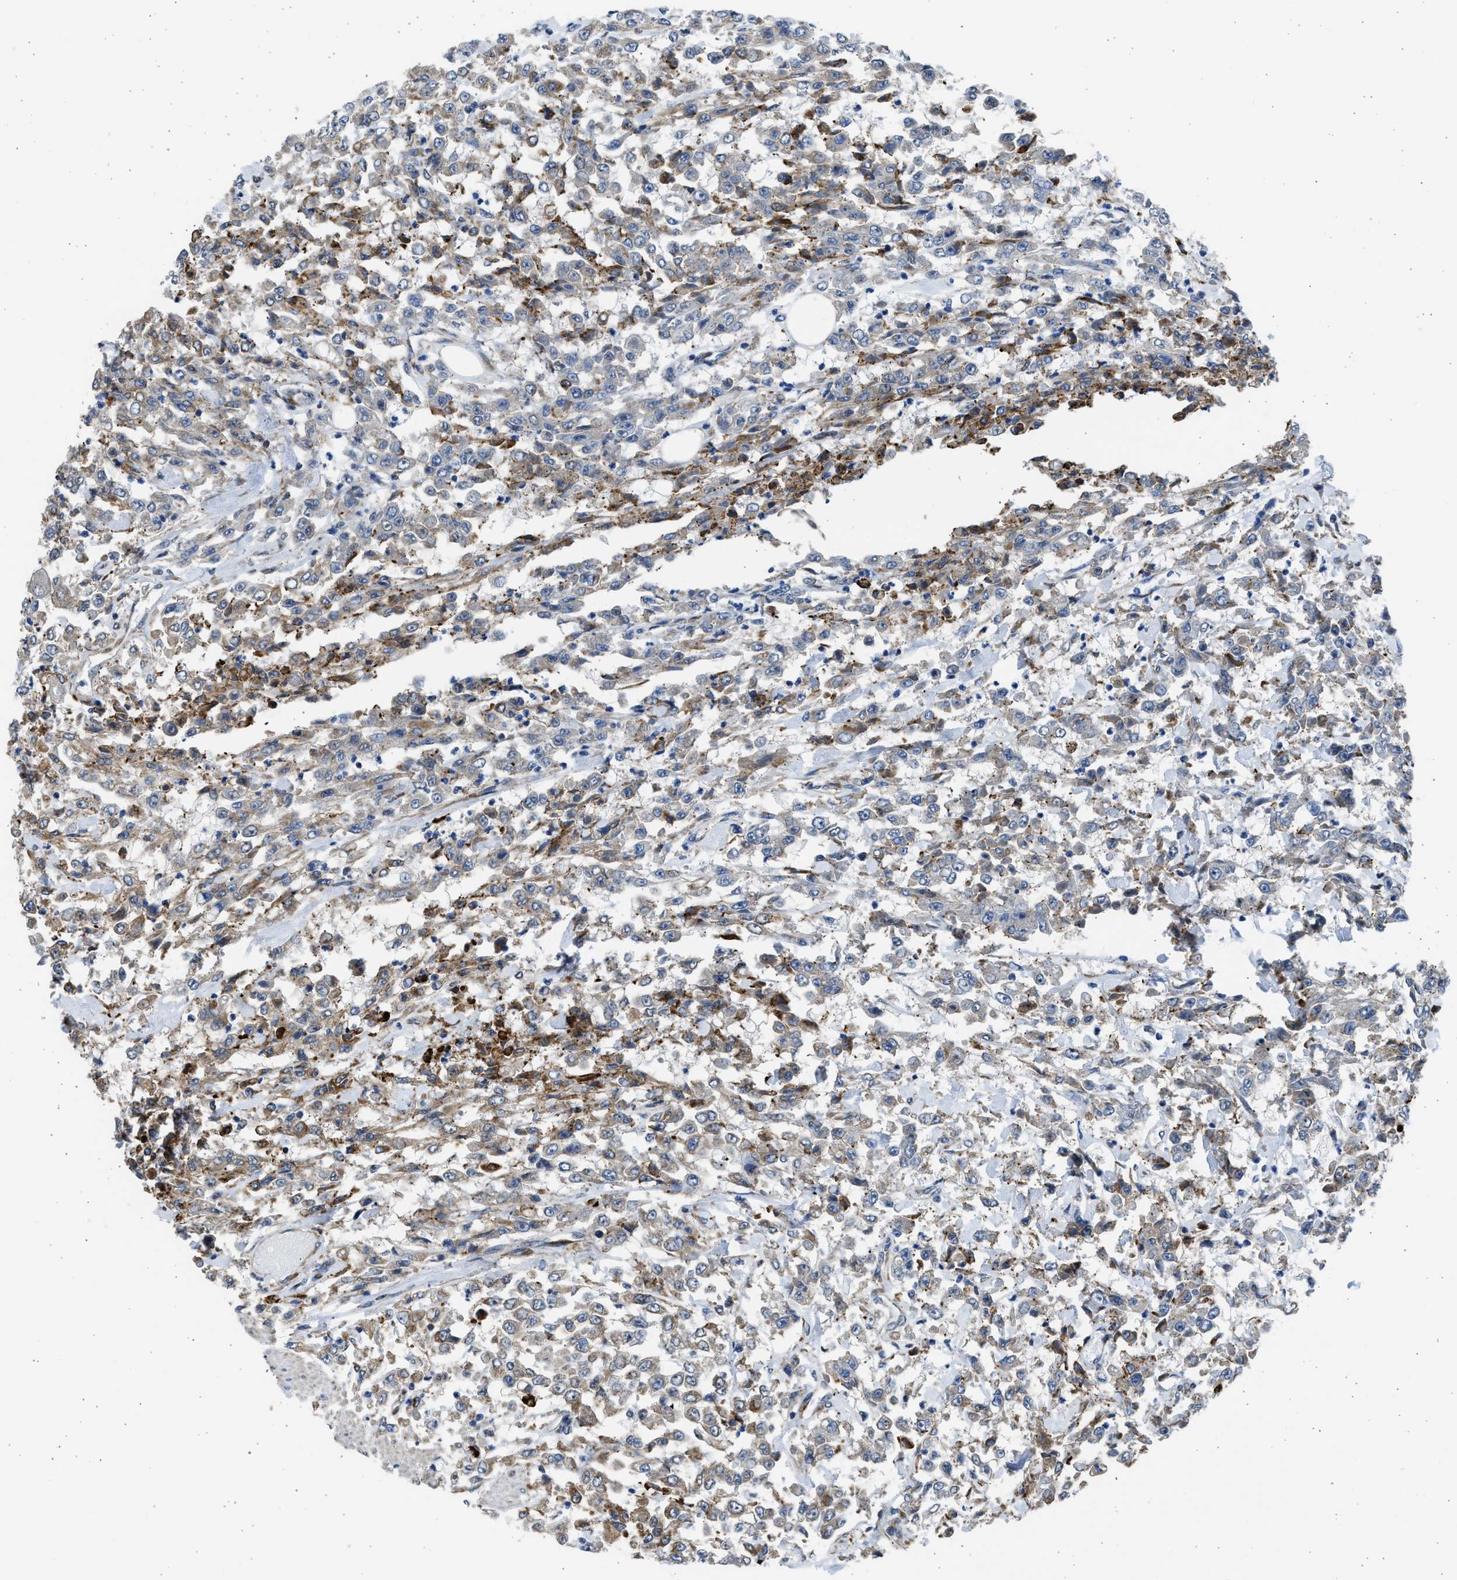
{"staining": {"intensity": "moderate", "quantity": "<25%", "location": "cytoplasmic/membranous"}, "tissue": "urothelial cancer", "cell_type": "Tumor cells", "image_type": "cancer", "snomed": [{"axis": "morphology", "description": "Urothelial carcinoma, High grade"}, {"axis": "topography", "description": "Urinary bladder"}], "caption": "Brown immunohistochemical staining in urothelial carcinoma (high-grade) reveals moderate cytoplasmic/membranous staining in about <25% of tumor cells.", "gene": "PLD2", "patient": {"sex": "male", "age": 46}}